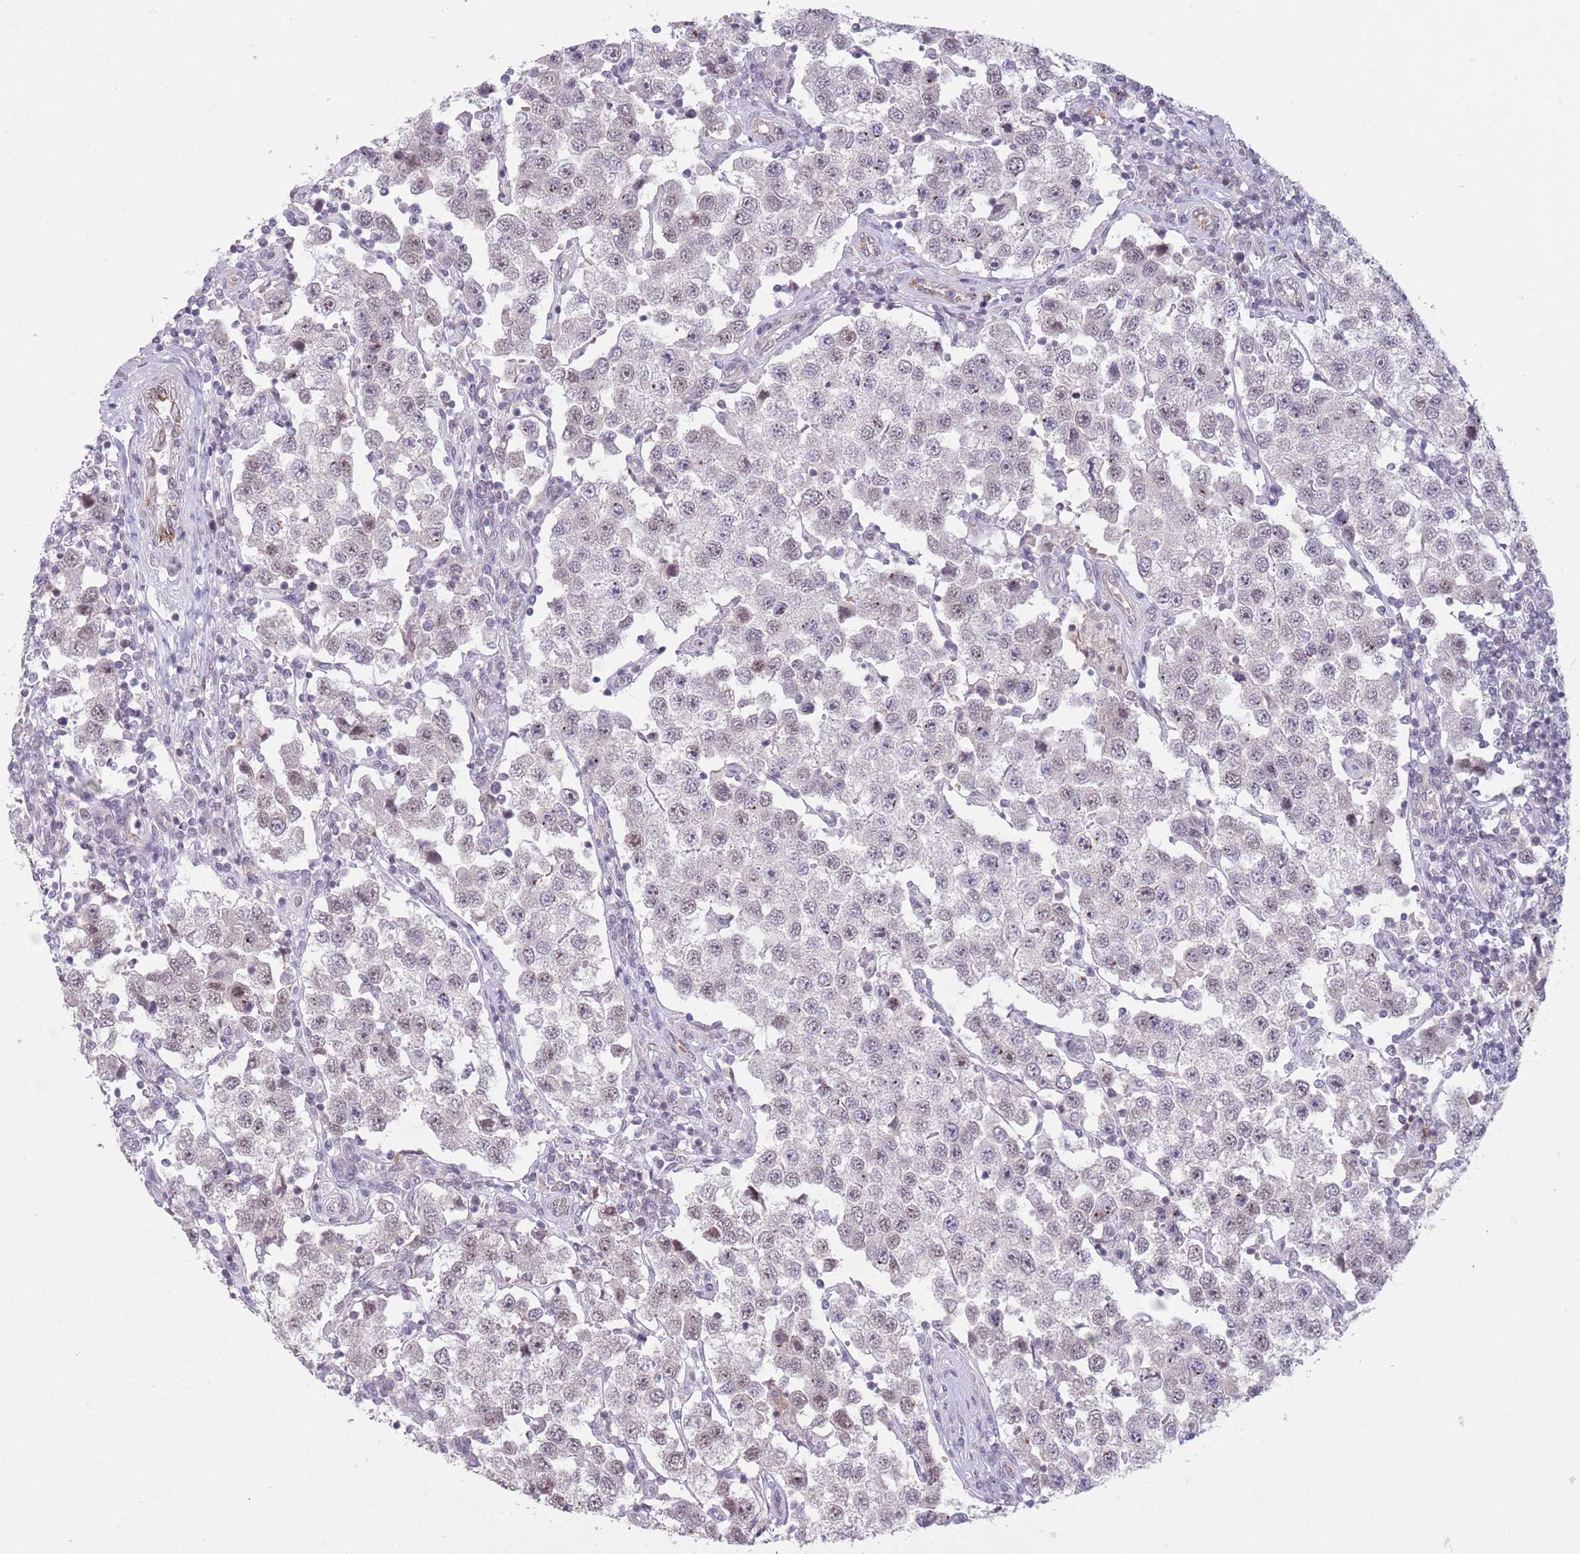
{"staining": {"intensity": "weak", "quantity": "25%-75%", "location": "nuclear"}, "tissue": "testis cancer", "cell_type": "Tumor cells", "image_type": "cancer", "snomed": [{"axis": "morphology", "description": "Seminoma, NOS"}, {"axis": "topography", "description": "Testis"}], "caption": "Protein staining of testis cancer (seminoma) tissue displays weak nuclear positivity in about 25%-75% of tumor cells.", "gene": "ZNF574", "patient": {"sex": "male", "age": 37}}